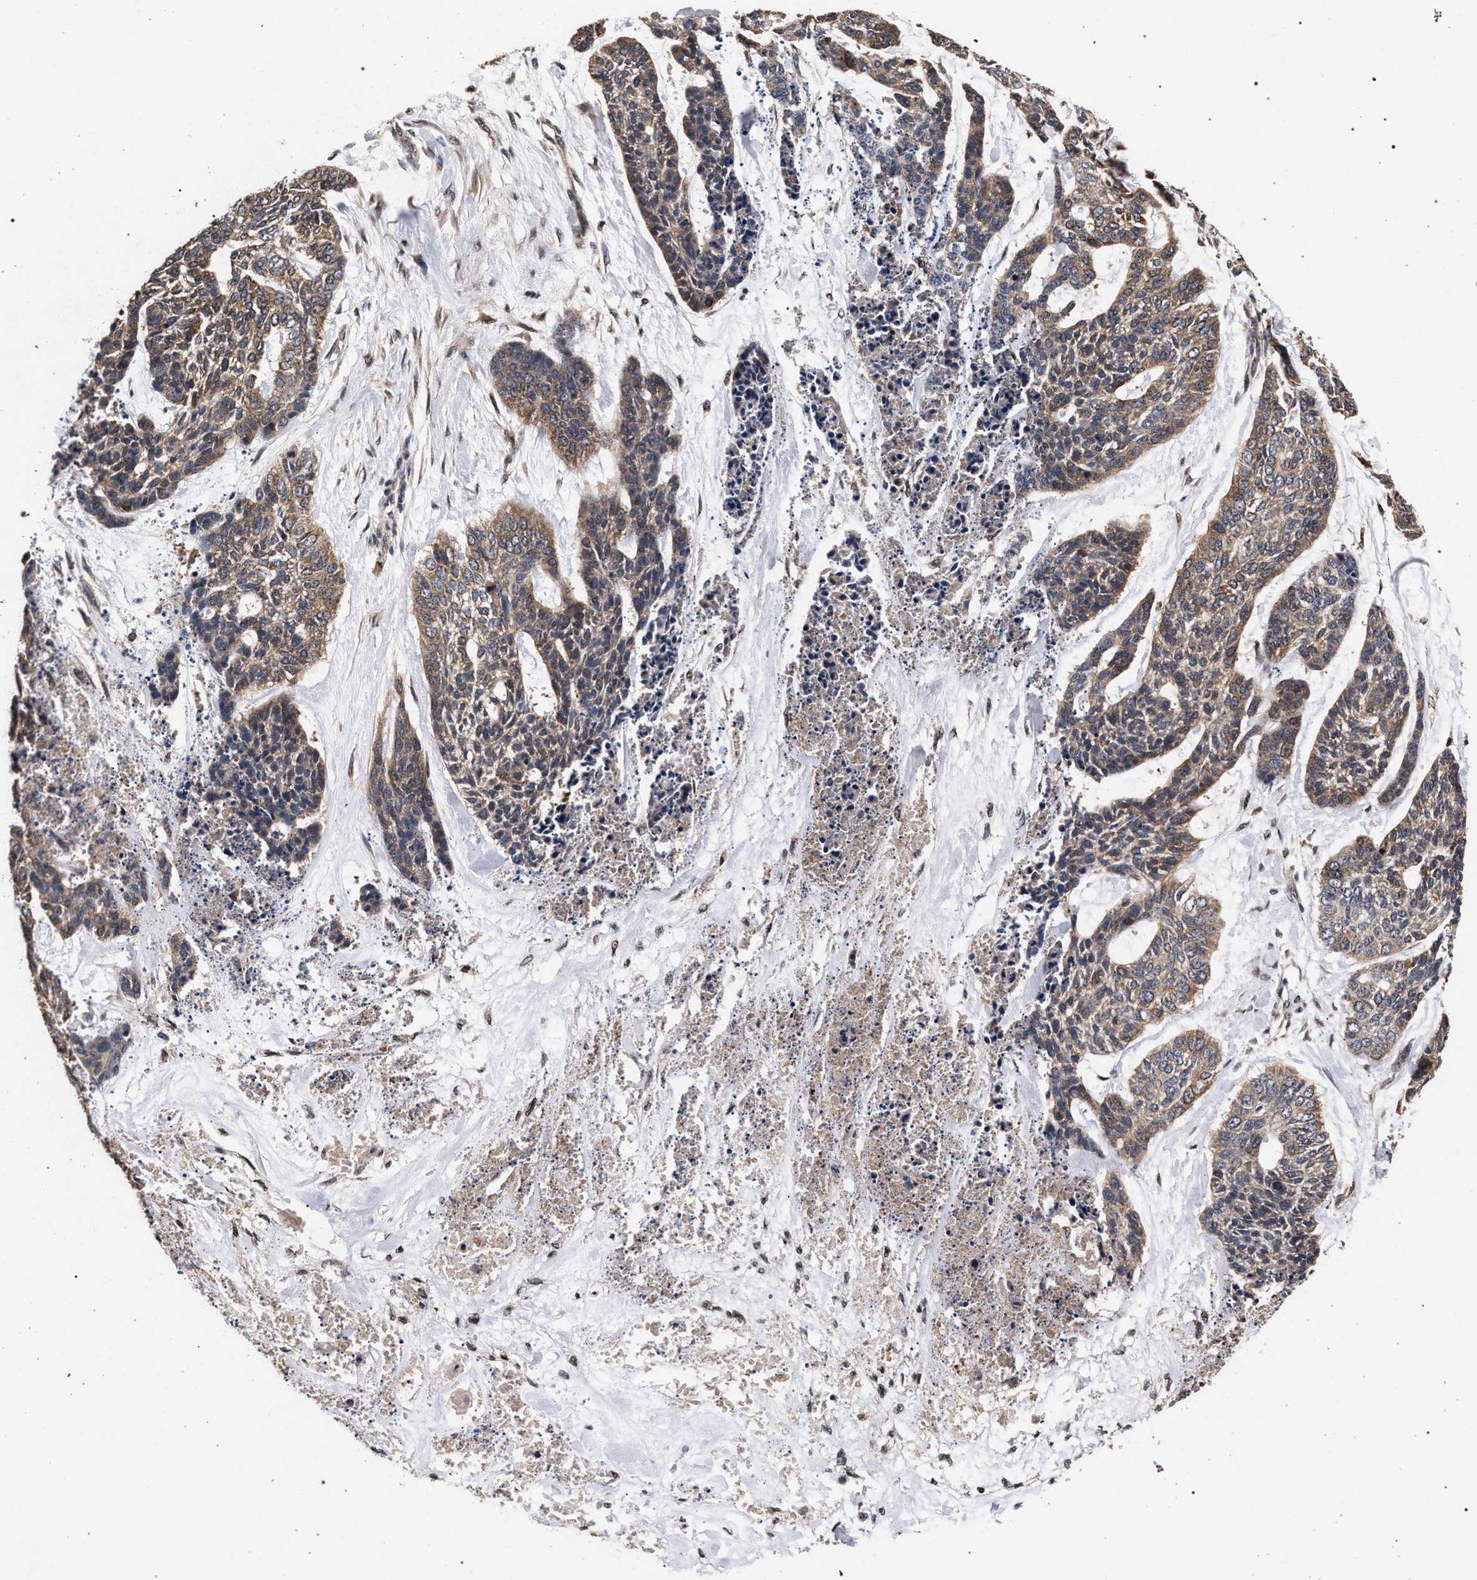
{"staining": {"intensity": "moderate", "quantity": ">75%", "location": "cytoplasmic/membranous"}, "tissue": "skin cancer", "cell_type": "Tumor cells", "image_type": "cancer", "snomed": [{"axis": "morphology", "description": "Basal cell carcinoma"}, {"axis": "topography", "description": "Skin"}], "caption": "Moderate cytoplasmic/membranous positivity is present in about >75% of tumor cells in skin cancer (basal cell carcinoma). (brown staining indicates protein expression, while blue staining denotes nuclei).", "gene": "ACOX1", "patient": {"sex": "female", "age": 64}}